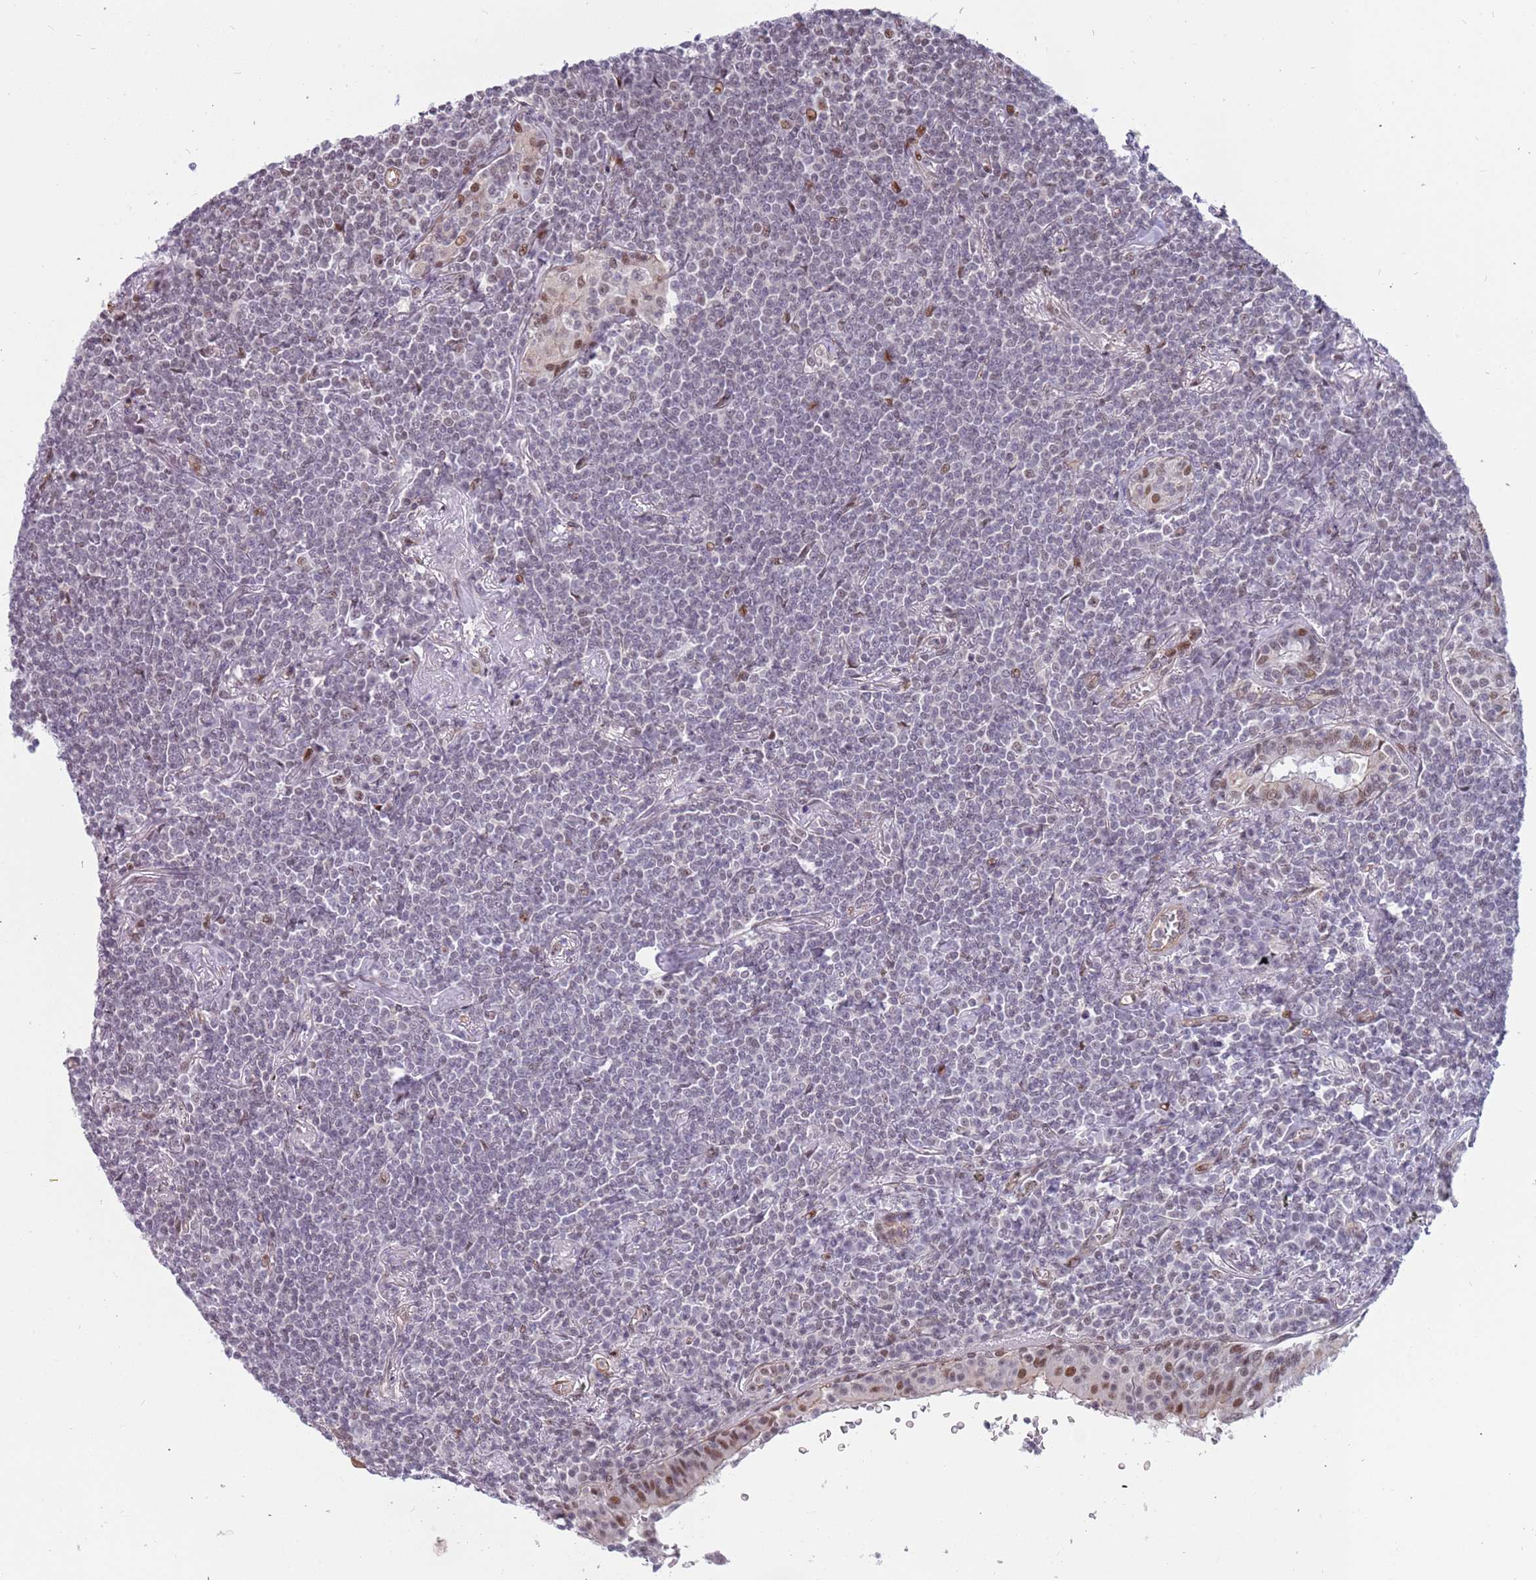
{"staining": {"intensity": "negative", "quantity": "none", "location": "none"}, "tissue": "lymphoma", "cell_type": "Tumor cells", "image_type": "cancer", "snomed": [{"axis": "morphology", "description": "Malignant lymphoma, non-Hodgkin's type, Low grade"}, {"axis": "topography", "description": "Lung"}], "caption": "Tumor cells are negative for protein expression in human malignant lymphoma, non-Hodgkin's type (low-grade).", "gene": "LRMDA", "patient": {"sex": "female", "age": 71}}